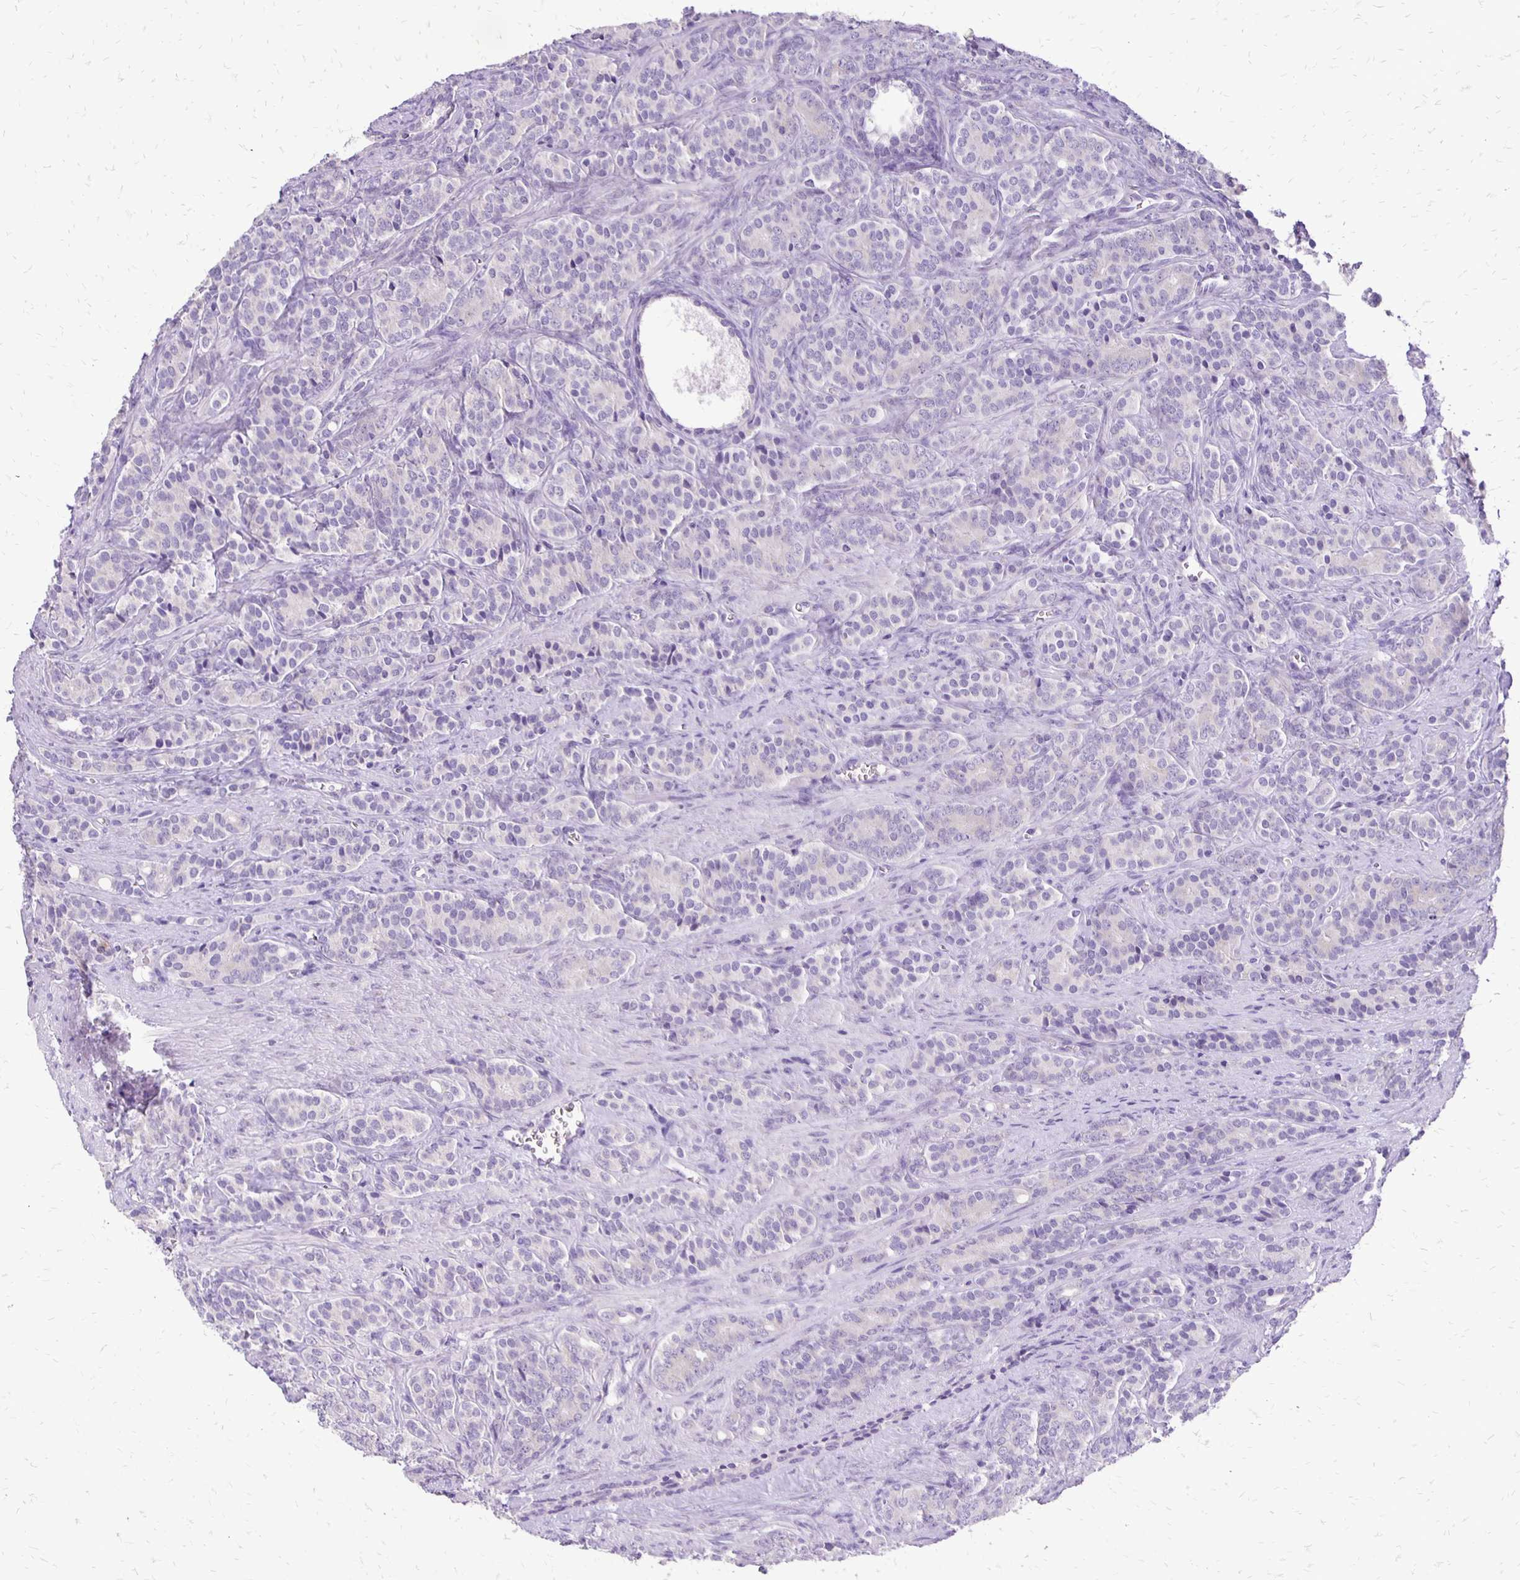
{"staining": {"intensity": "negative", "quantity": "none", "location": "none"}, "tissue": "prostate cancer", "cell_type": "Tumor cells", "image_type": "cancer", "snomed": [{"axis": "morphology", "description": "Adenocarcinoma, High grade"}, {"axis": "topography", "description": "Prostate"}], "caption": "Tumor cells are negative for brown protein staining in prostate cancer.", "gene": "ANKRD45", "patient": {"sex": "male", "age": 84}}